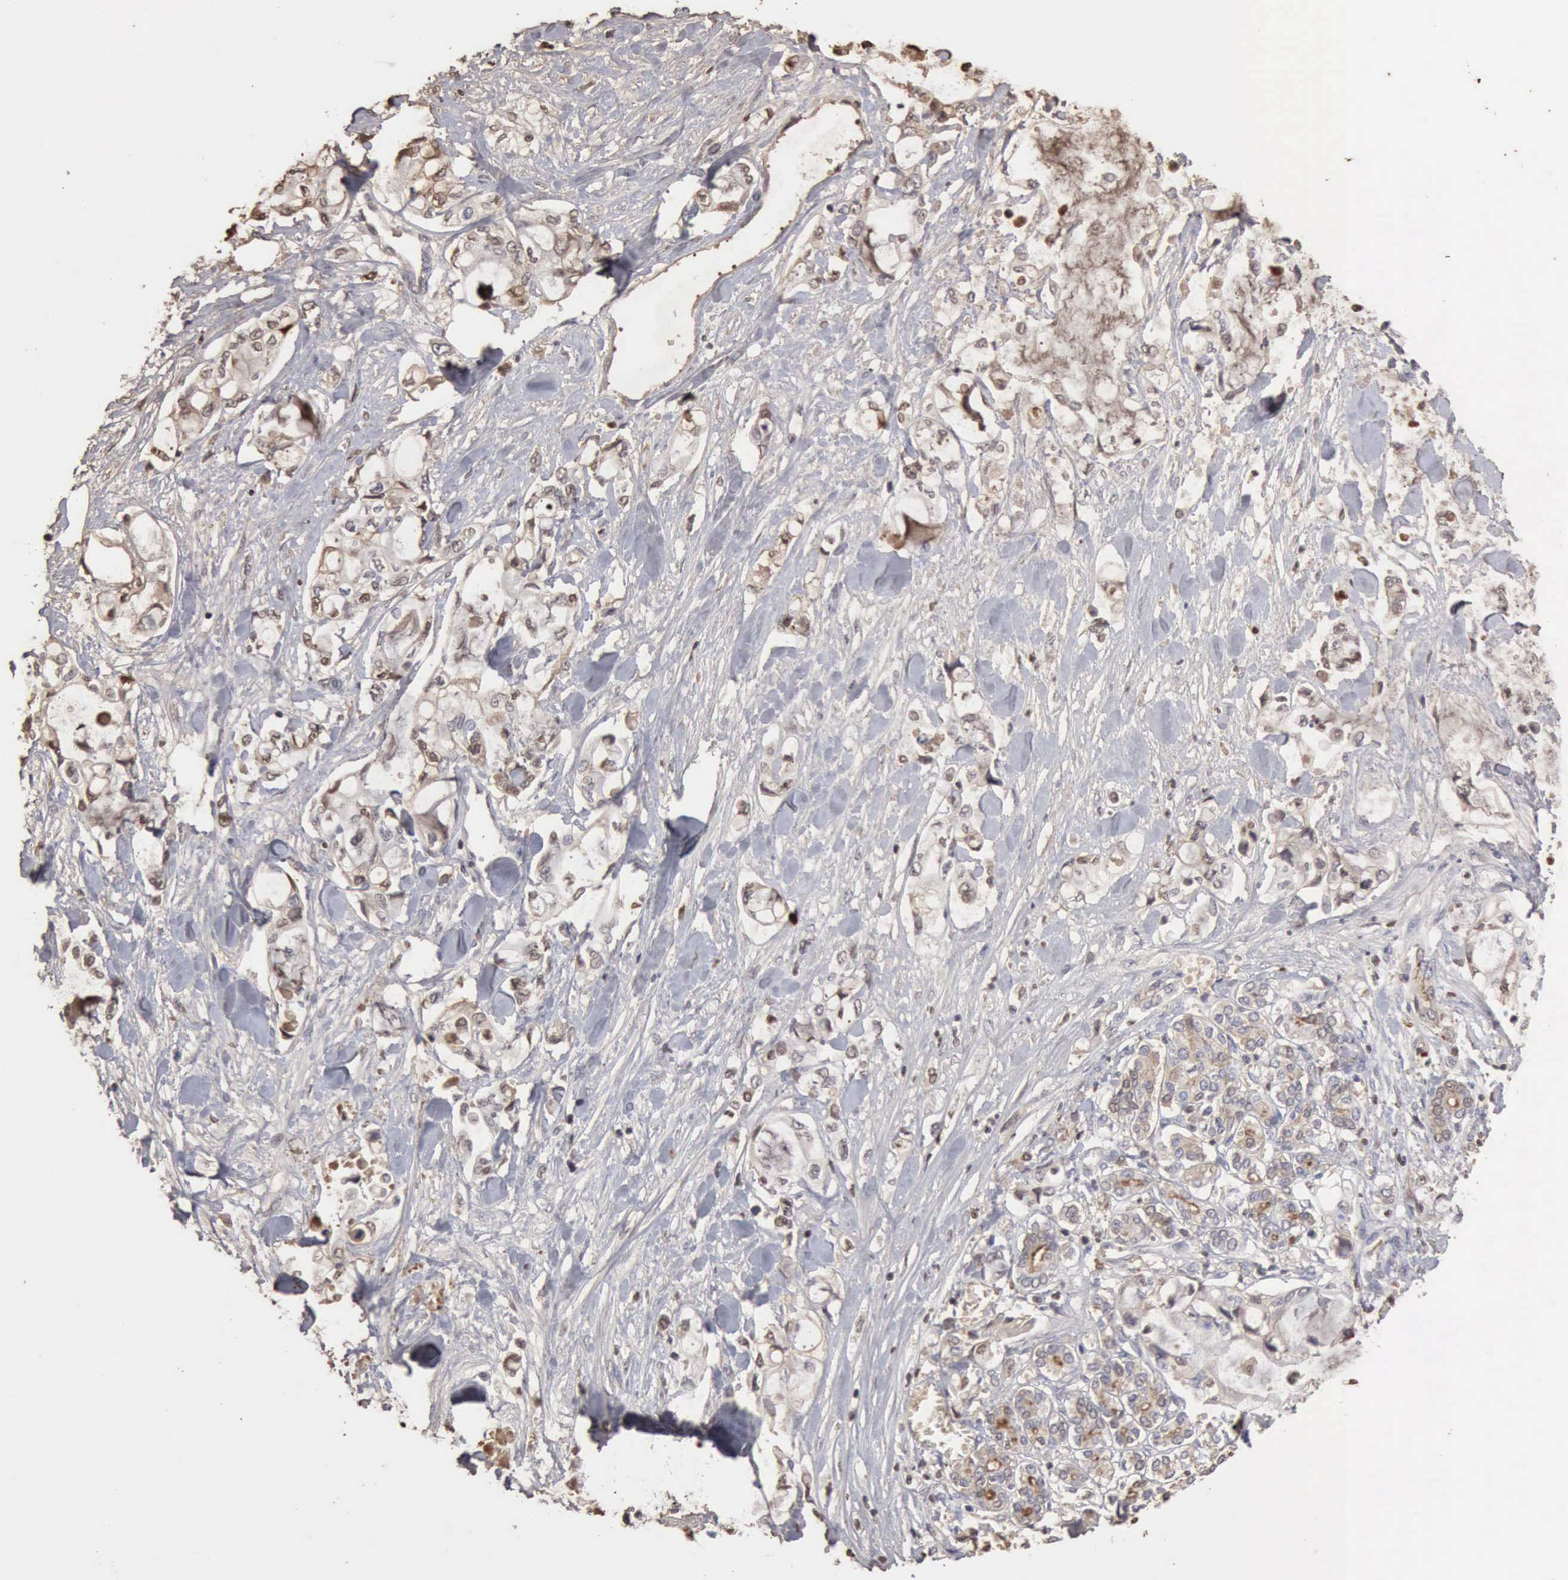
{"staining": {"intensity": "weak", "quantity": "<25%", "location": "nuclear"}, "tissue": "pancreatic cancer", "cell_type": "Tumor cells", "image_type": "cancer", "snomed": [{"axis": "morphology", "description": "Adenocarcinoma, NOS"}, {"axis": "topography", "description": "Pancreas"}], "caption": "A photomicrograph of pancreatic adenocarcinoma stained for a protein reveals no brown staining in tumor cells.", "gene": "SERPINA1", "patient": {"sex": "female", "age": 70}}